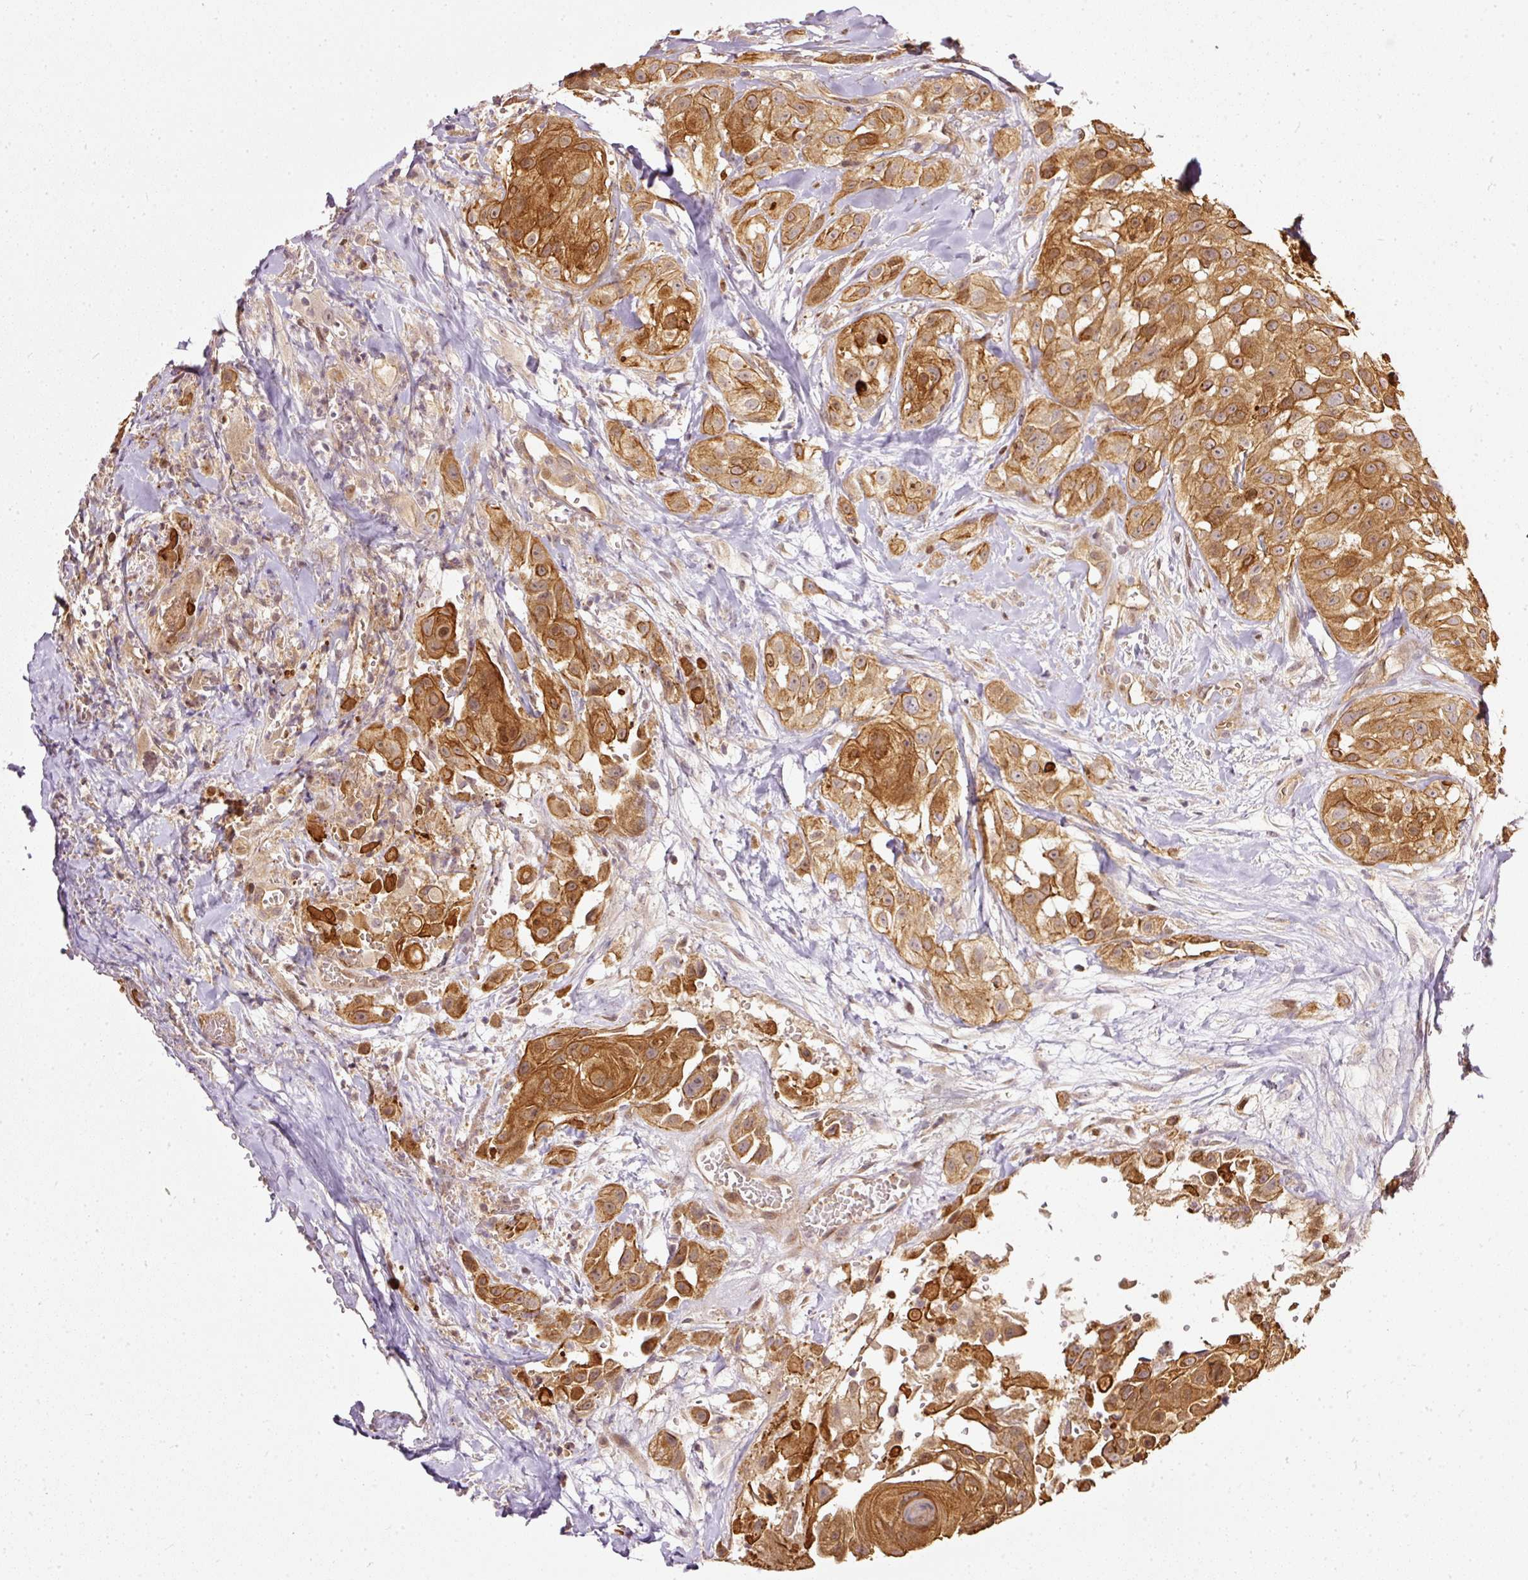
{"staining": {"intensity": "strong", "quantity": ">75%", "location": "cytoplasmic/membranous"}, "tissue": "head and neck cancer", "cell_type": "Tumor cells", "image_type": "cancer", "snomed": [{"axis": "morphology", "description": "Squamous cell carcinoma, NOS"}, {"axis": "topography", "description": "Head-Neck"}], "caption": "High-power microscopy captured an immunohistochemistry (IHC) image of squamous cell carcinoma (head and neck), revealing strong cytoplasmic/membranous staining in approximately >75% of tumor cells. (DAB IHC, brown staining for protein, blue staining for nuclei).", "gene": "MIF4GD", "patient": {"sex": "male", "age": 83}}